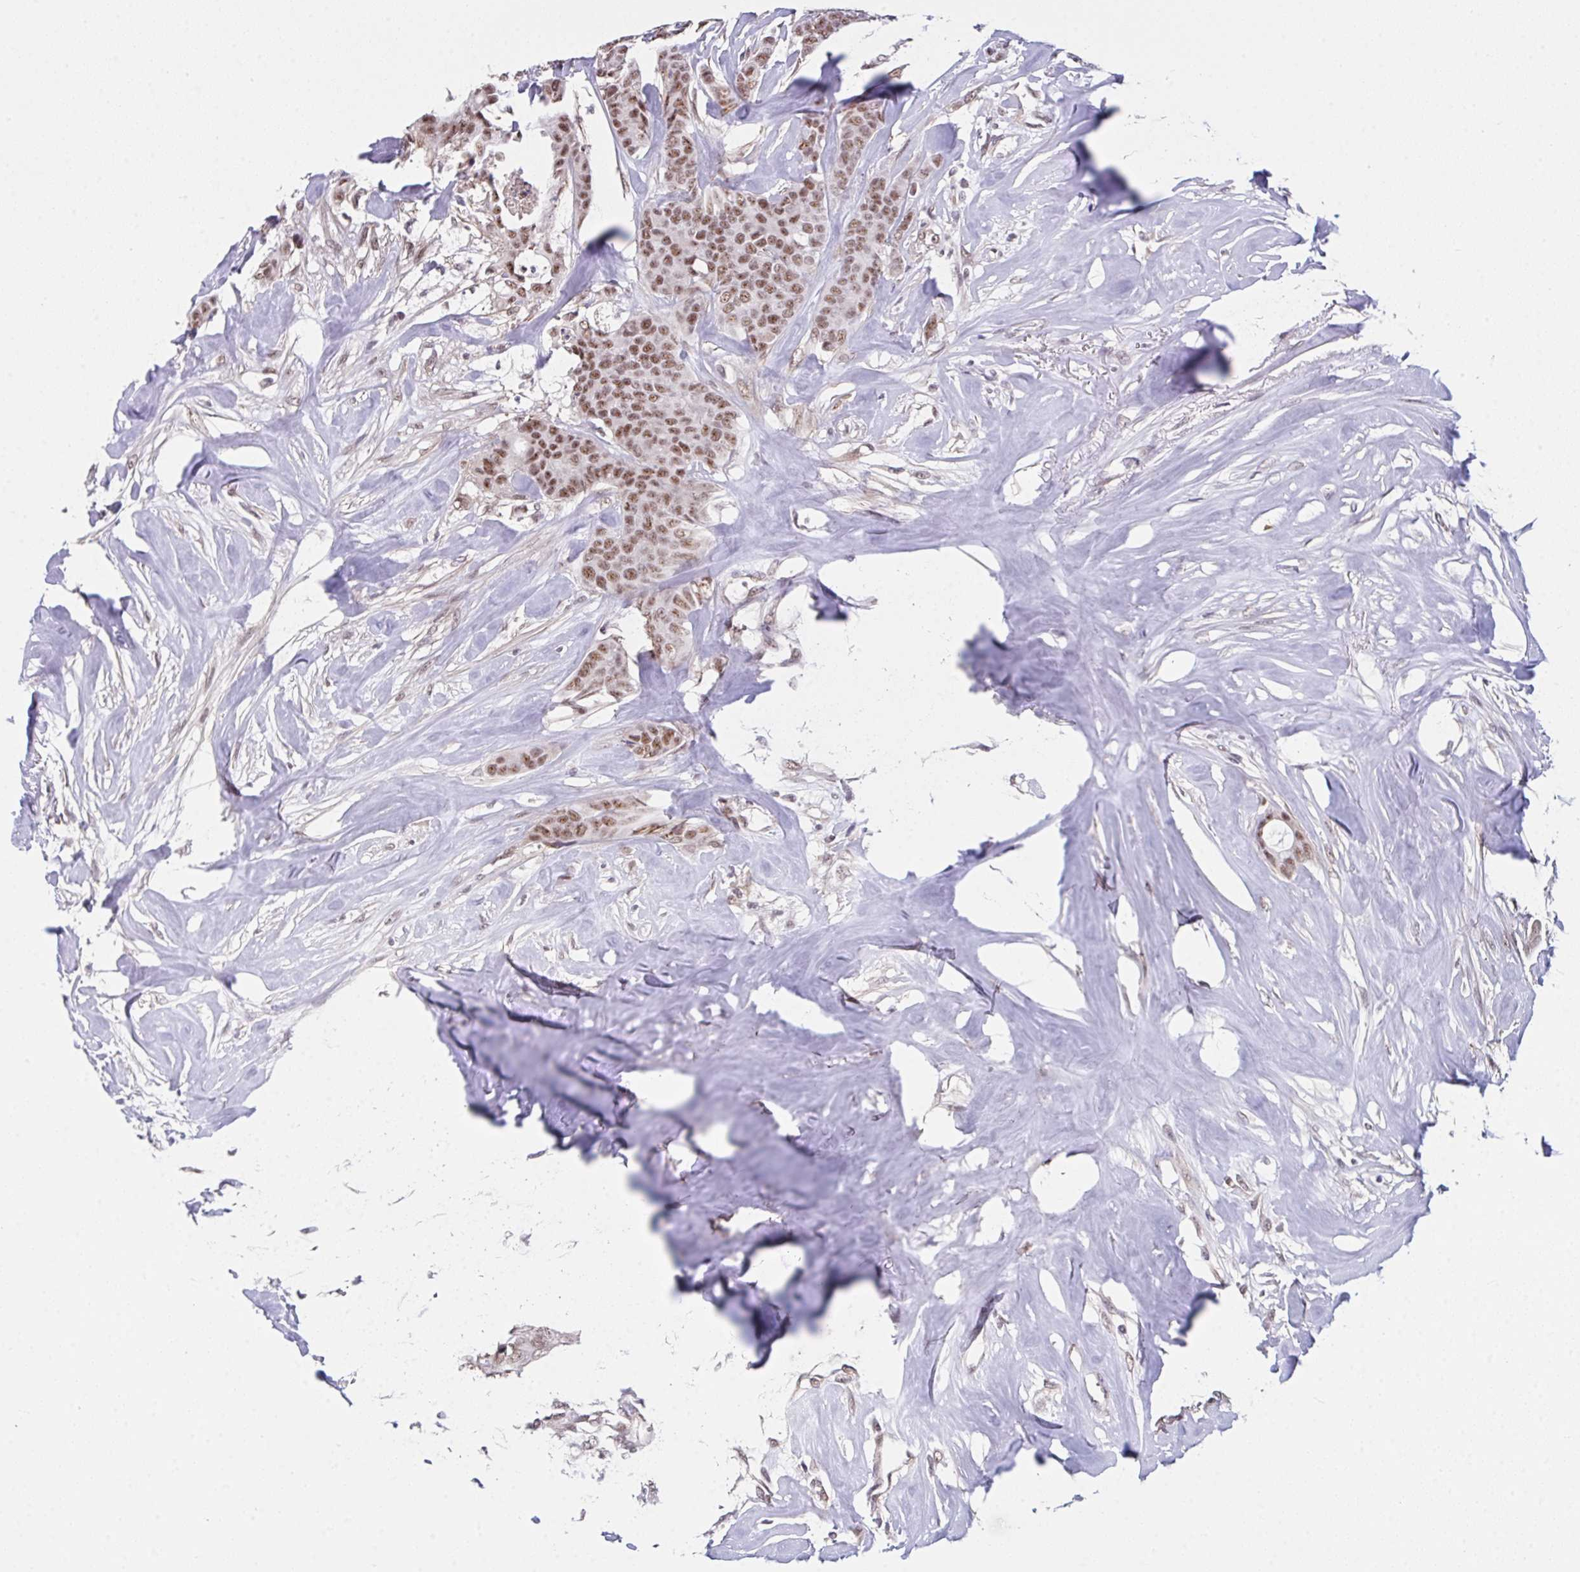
{"staining": {"intensity": "moderate", "quantity": ">75%", "location": "nuclear"}, "tissue": "breast cancer", "cell_type": "Tumor cells", "image_type": "cancer", "snomed": [{"axis": "morphology", "description": "Duct carcinoma"}, {"axis": "topography", "description": "Breast"}], "caption": "Protein staining displays moderate nuclear staining in about >75% of tumor cells in breast invasive ductal carcinoma.", "gene": "RBBP6", "patient": {"sex": "female", "age": 84}}